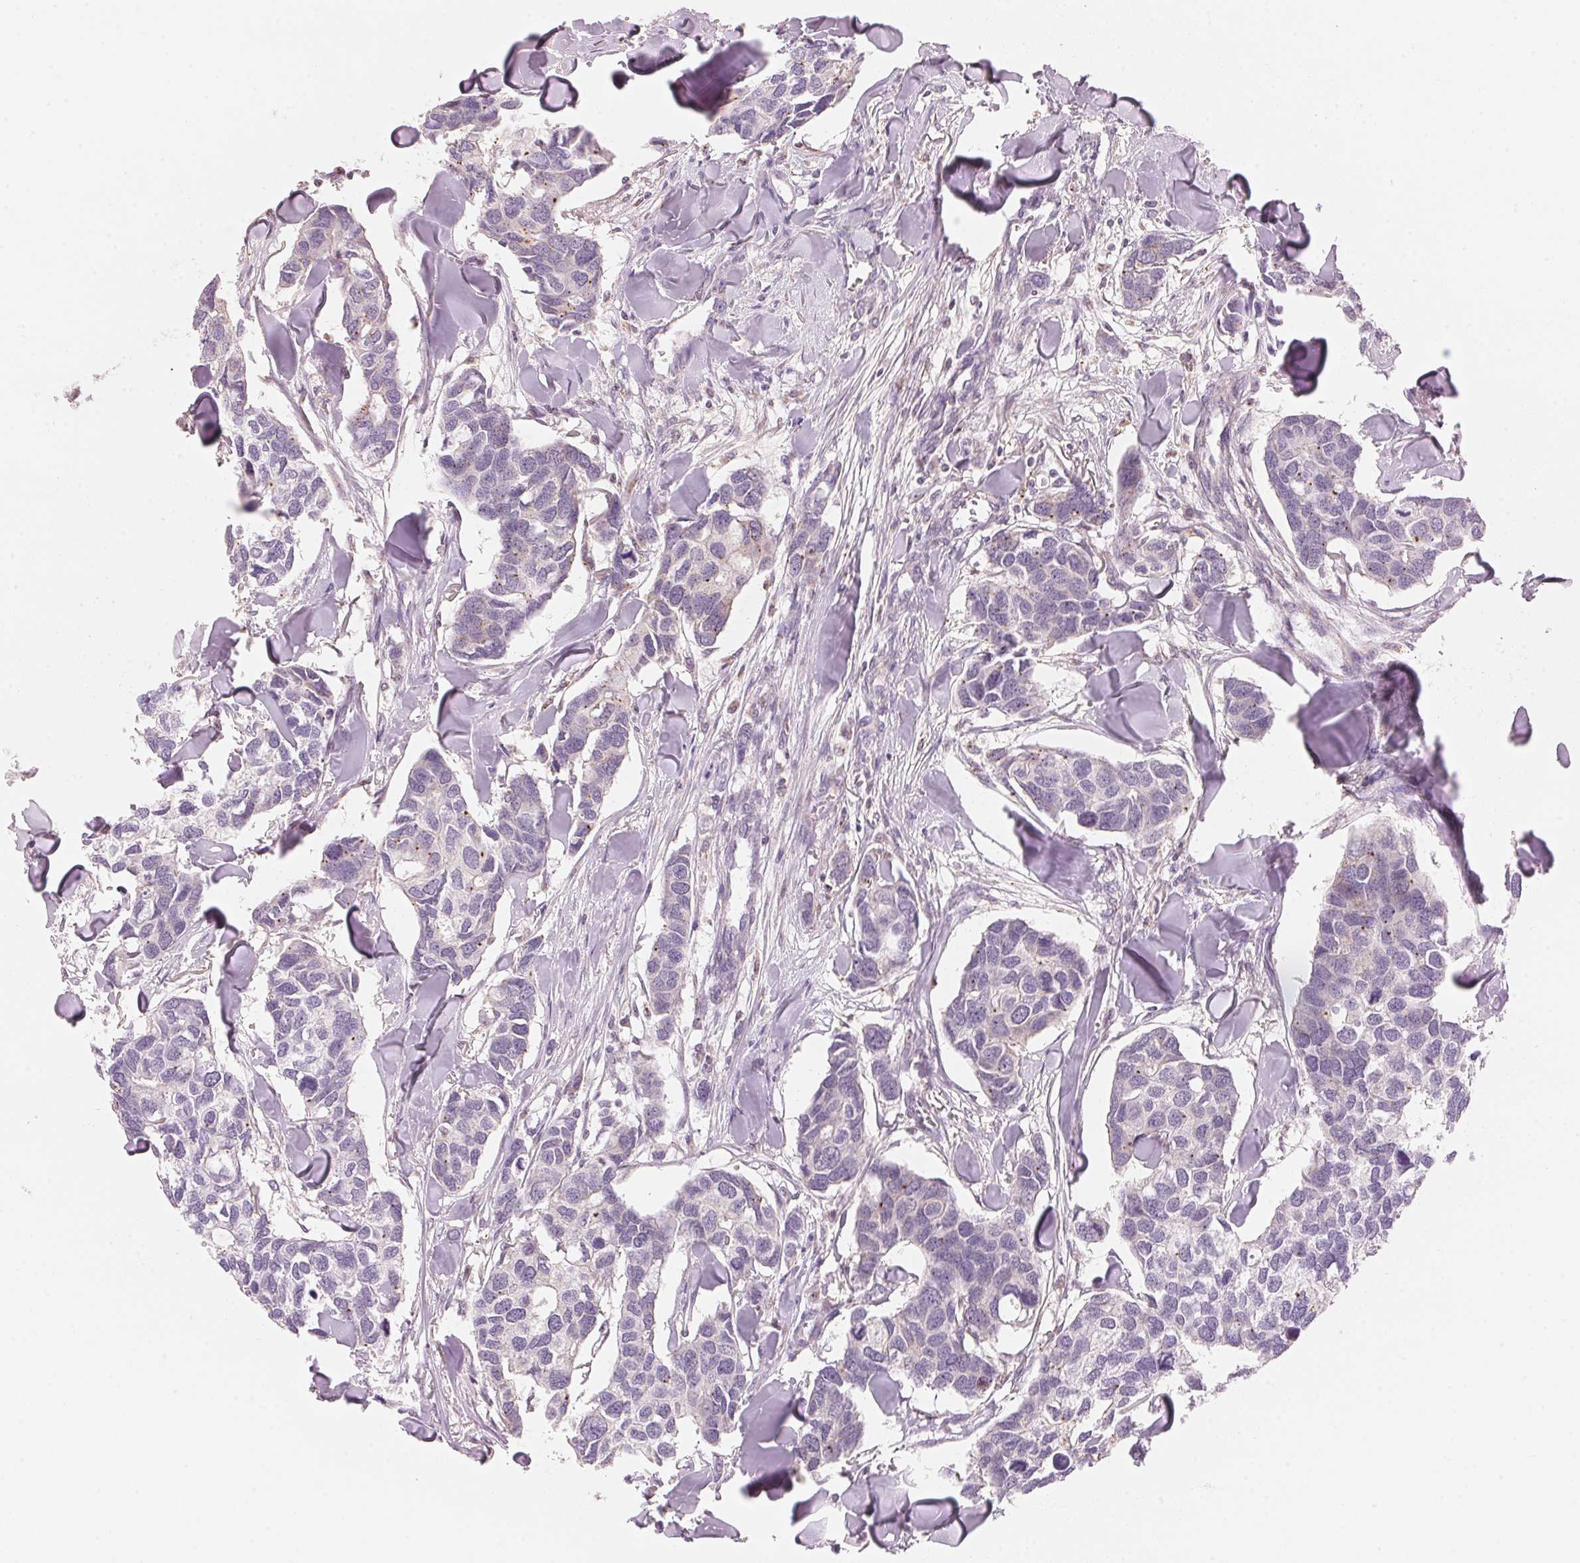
{"staining": {"intensity": "negative", "quantity": "none", "location": "none"}, "tissue": "breast cancer", "cell_type": "Tumor cells", "image_type": "cancer", "snomed": [{"axis": "morphology", "description": "Duct carcinoma"}, {"axis": "topography", "description": "Breast"}], "caption": "This is an immunohistochemistry (IHC) image of intraductal carcinoma (breast). There is no positivity in tumor cells.", "gene": "HOXB13", "patient": {"sex": "female", "age": 83}}